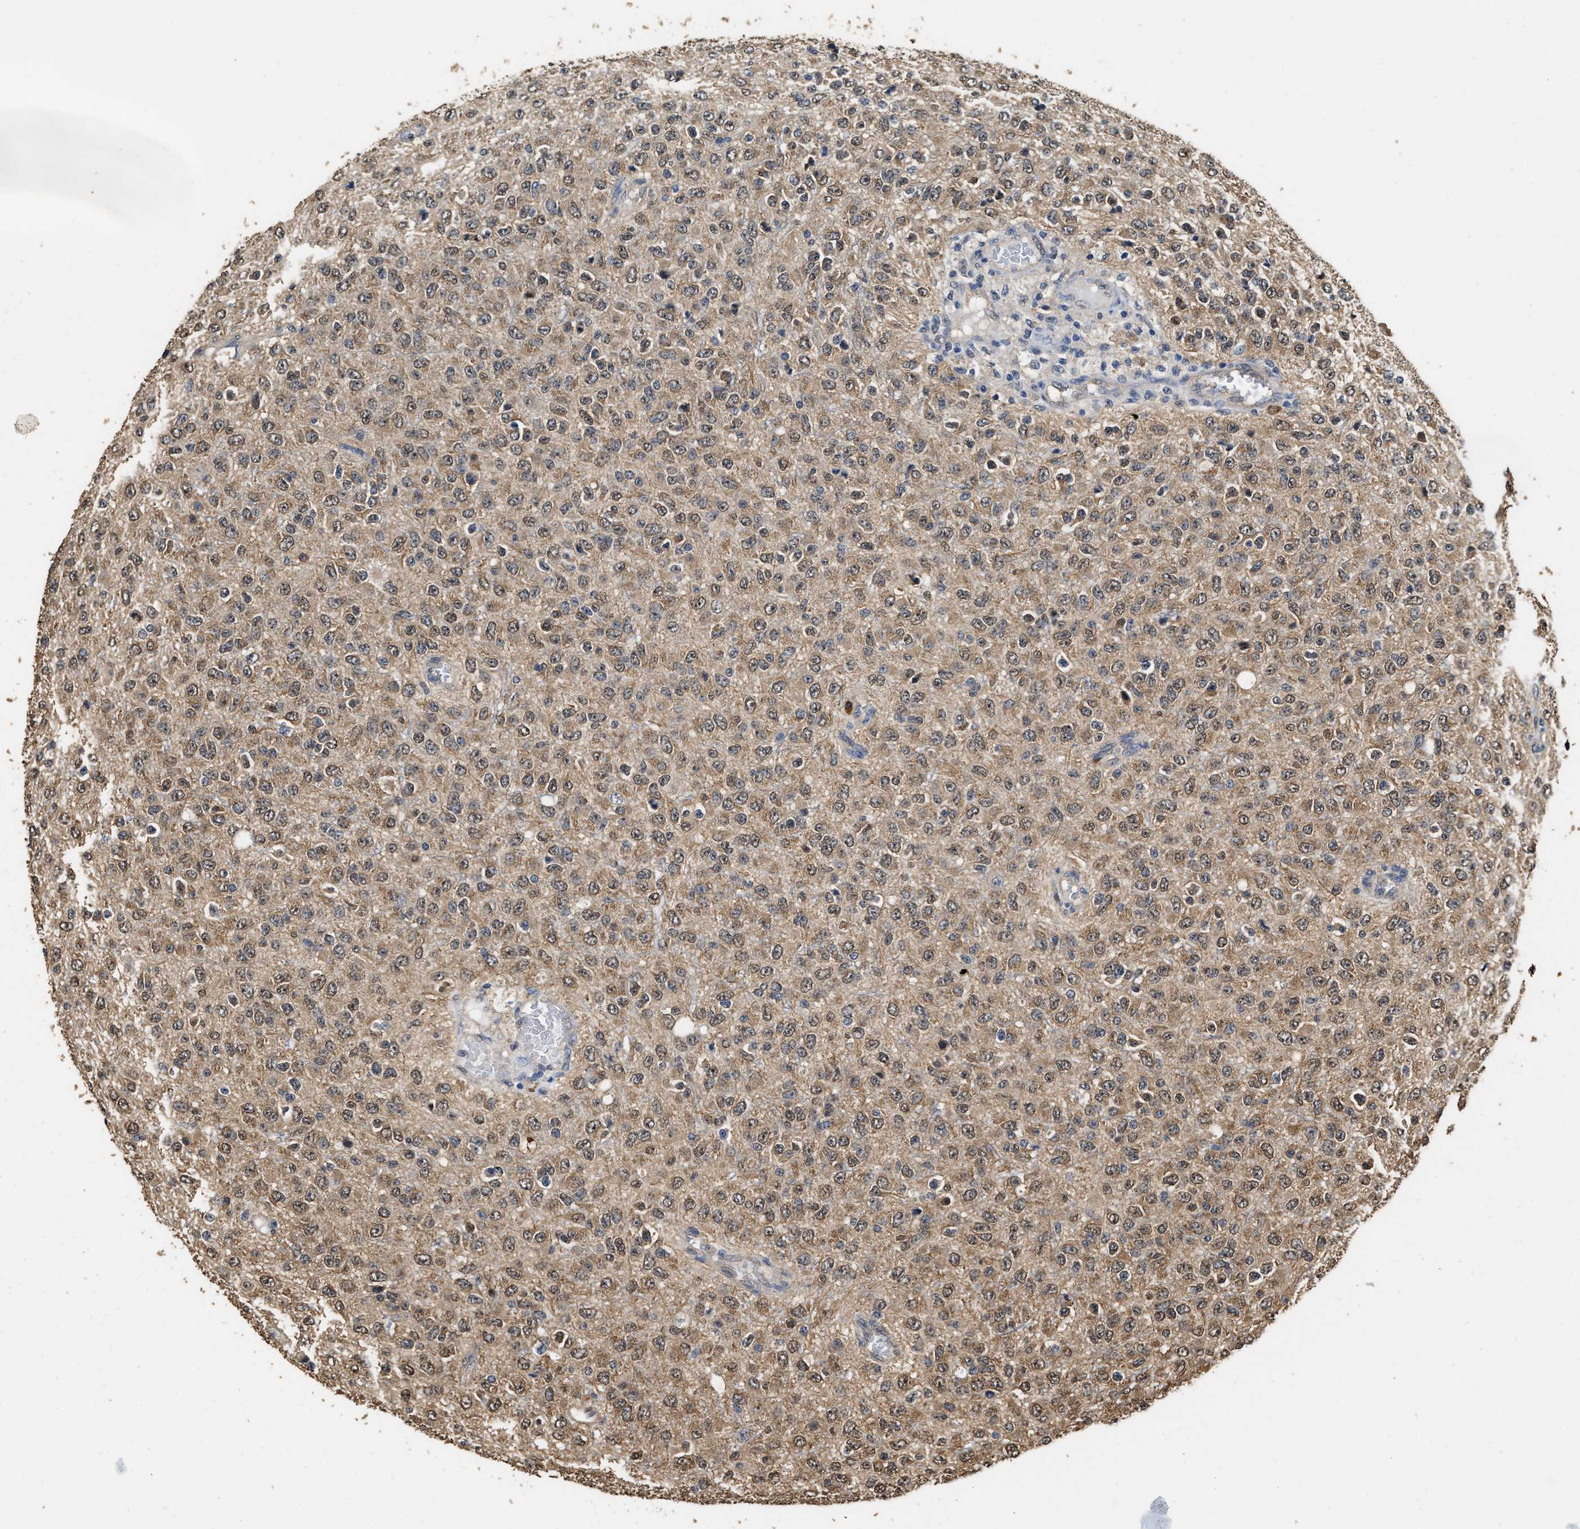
{"staining": {"intensity": "weak", "quantity": "25%-75%", "location": "cytoplasmic/membranous,nuclear"}, "tissue": "glioma", "cell_type": "Tumor cells", "image_type": "cancer", "snomed": [{"axis": "morphology", "description": "Glioma, malignant, High grade"}, {"axis": "topography", "description": "pancreas cauda"}], "caption": "Glioma tissue reveals weak cytoplasmic/membranous and nuclear positivity in about 25%-75% of tumor cells The staining is performed using DAB brown chromogen to label protein expression. The nuclei are counter-stained blue using hematoxylin.", "gene": "YWHAE", "patient": {"sex": "male", "age": 60}}